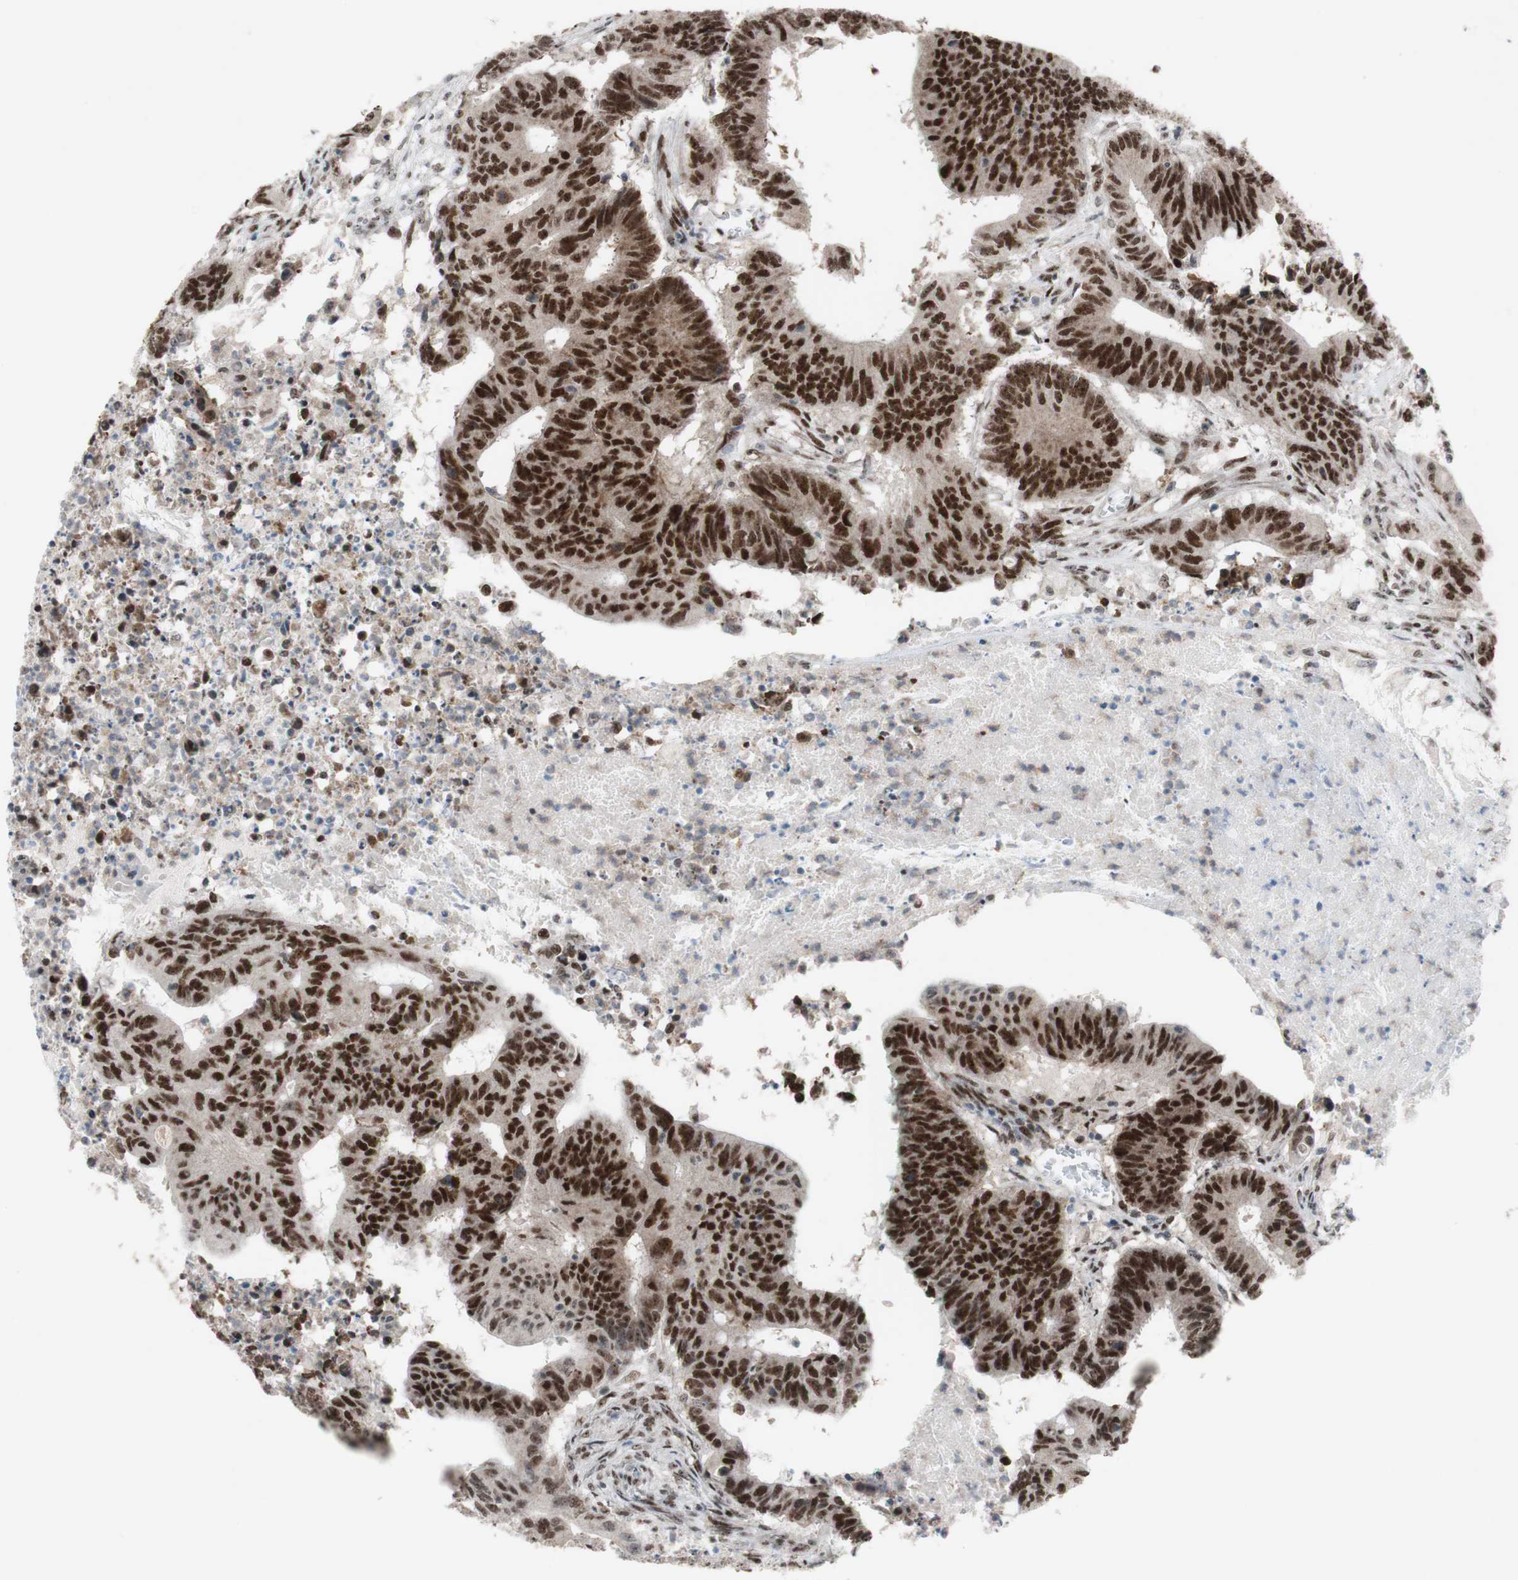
{"staining": {"intensity": "strong", "quantity": ">75%", "location": "nuclear"}, "tissue": "colorectal cancer", "cell_type": "Tumor cells", "image_type": "cancer", "snomed": [{"axis": "morphology", "description": "Adenocarcinoma, NOS"}, {"axis": "topography", "description": "Colon"}], "caption": "IHC of human colorectal adenocarcinoma demonstrates high levels of strong nuclear positivity in about >75% of tumor cells.", "gene": "POLR1A", "patient": {"sex": "male", "age": 45}}